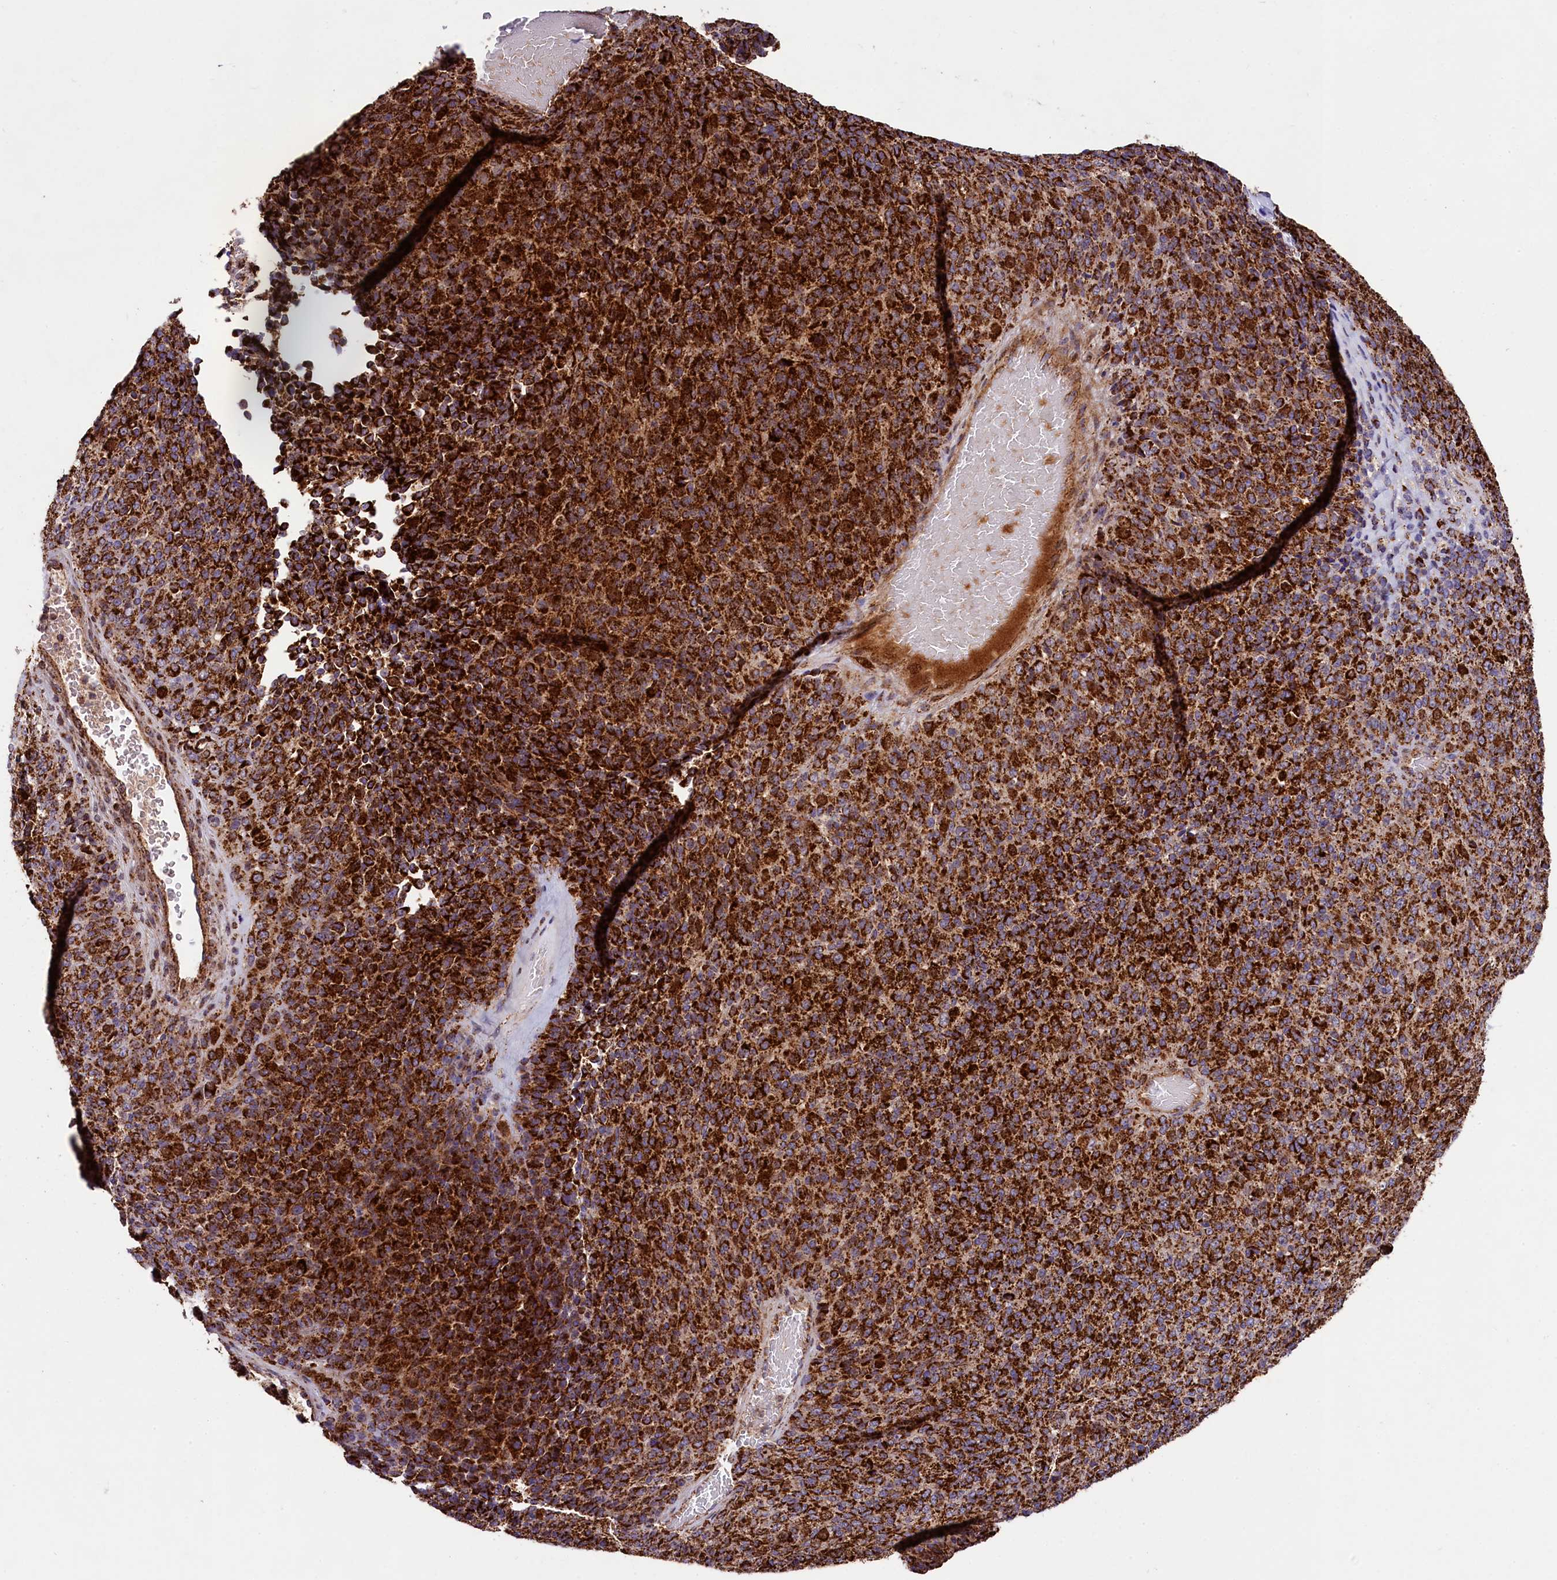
{"staining": {"intensity": "strong", "quantity": ">75%", "location": "cytoplasmic/membranous"}, "tissue": "melanoma", "cell_type": "Tumor cells", "image_type": "cancer", "snomed": [{"axis": "morphology", "description": "Malignant melanoma, Metastatic site"}, {"axis": "topography", "description": "Brain"}], "caption": "Immunohistochemical staining of human malignant melanoma (metastatic site) displays strong cytoplasmic/membranous protein staining in approximately >75% of tumor cells. Ihc stains the protein in brown and the nuclei are stained blue.", "gene": "CLYBL", "patient": {"sex": "female", "age": 56}}